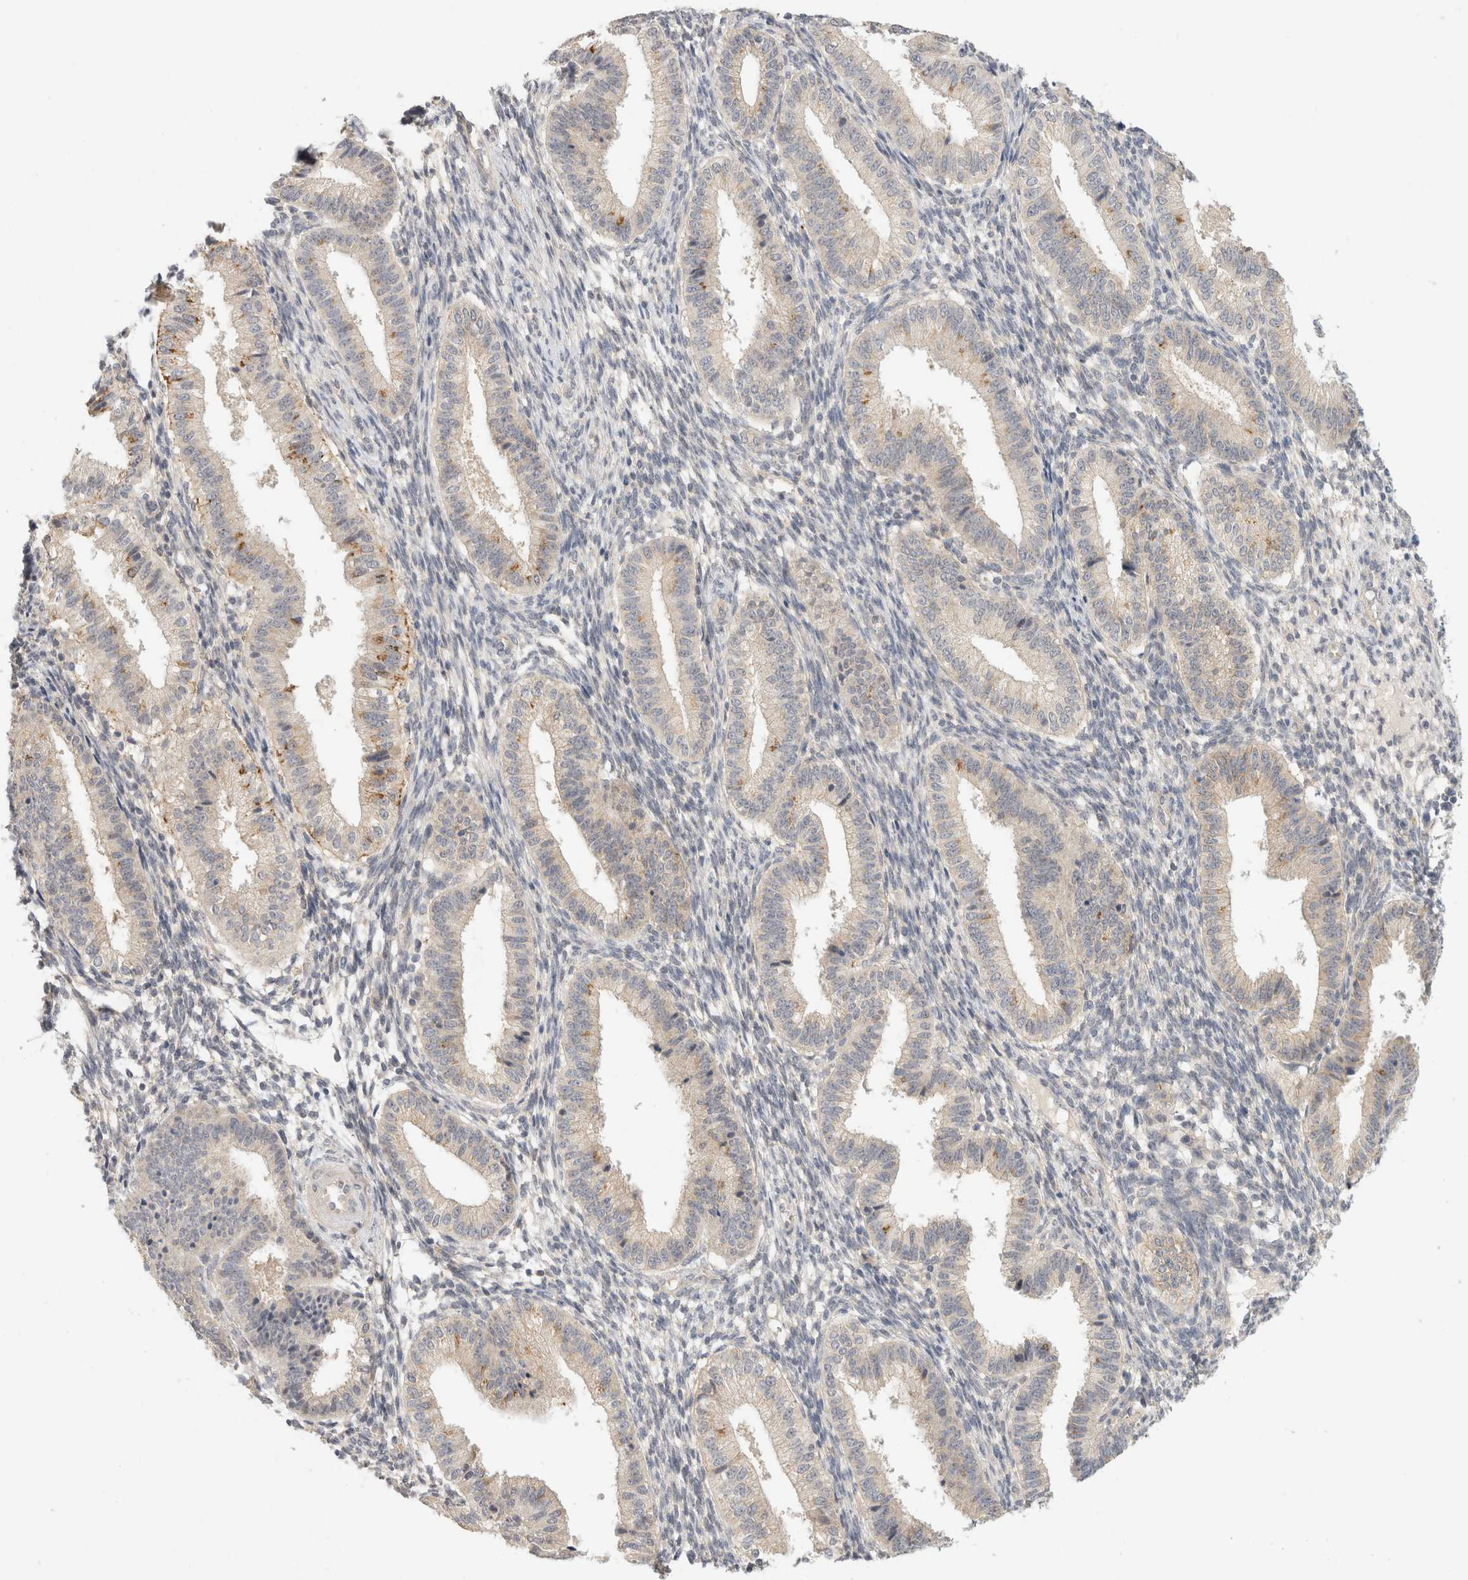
{"staining": {"intensity": "negative", "quantity": "none", "location": "none"}, "tissue": "endometrium", "cell_type": "Cells in endometrial stroma", "image_type": "normal", "snomed": [{"axis": "morphology", "description": "Normal tissue, NOS"}, {"axis": "topography", "description": "Endometrium"}], "caption": "Immunohistochemistry (IHC) photomicrograph of benign endometrium: human endometrium stained with DAB (3,3'-diaminobenzidine) demonstrates no significant protein staining in cells in endometrial stroma.", "gene": "CHRM4", "patient": {"sex": "female", "age": 39}}